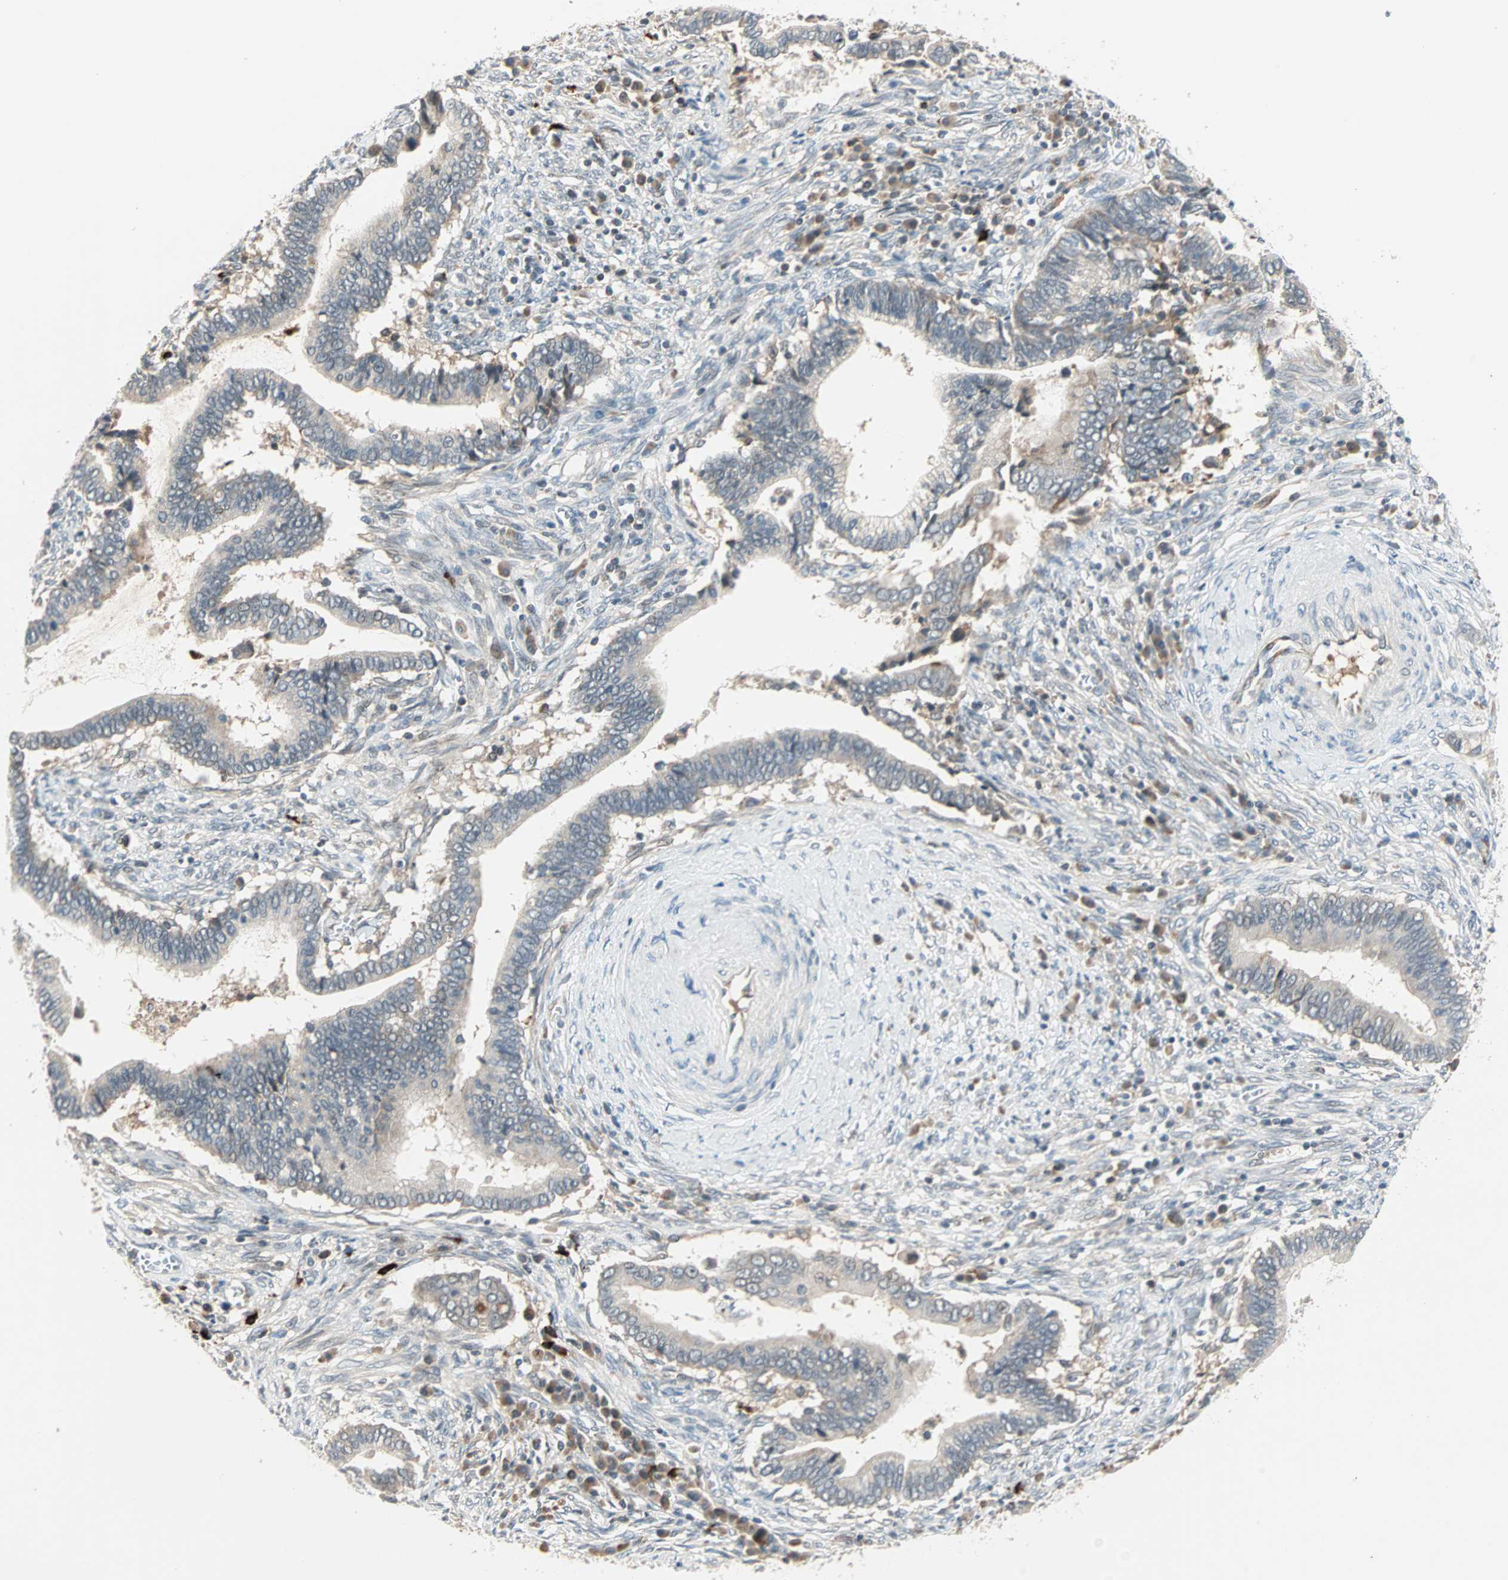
{"staining": {"intensity": "weak", "quantity": "25%-75%", "location": "cytoplasmic/membranous"}, "tissue": "cervical cancer", "cell_type": "Tumor cells", "image_type": "cancer", "snomed": [{"axis": "morphology", "description": "Adenocarcinoma, NOS"}, {"axis": "topography", "description": "Cervix"}], "caption": "Immunohistochemical staining of cervical cancer demonstrates low levels of weak cytoplasmic/membranous staining in approximately 25%-75% of tumor cells.", "gene": "PROS1", "patient": {"sex": "female", "age": 44}}